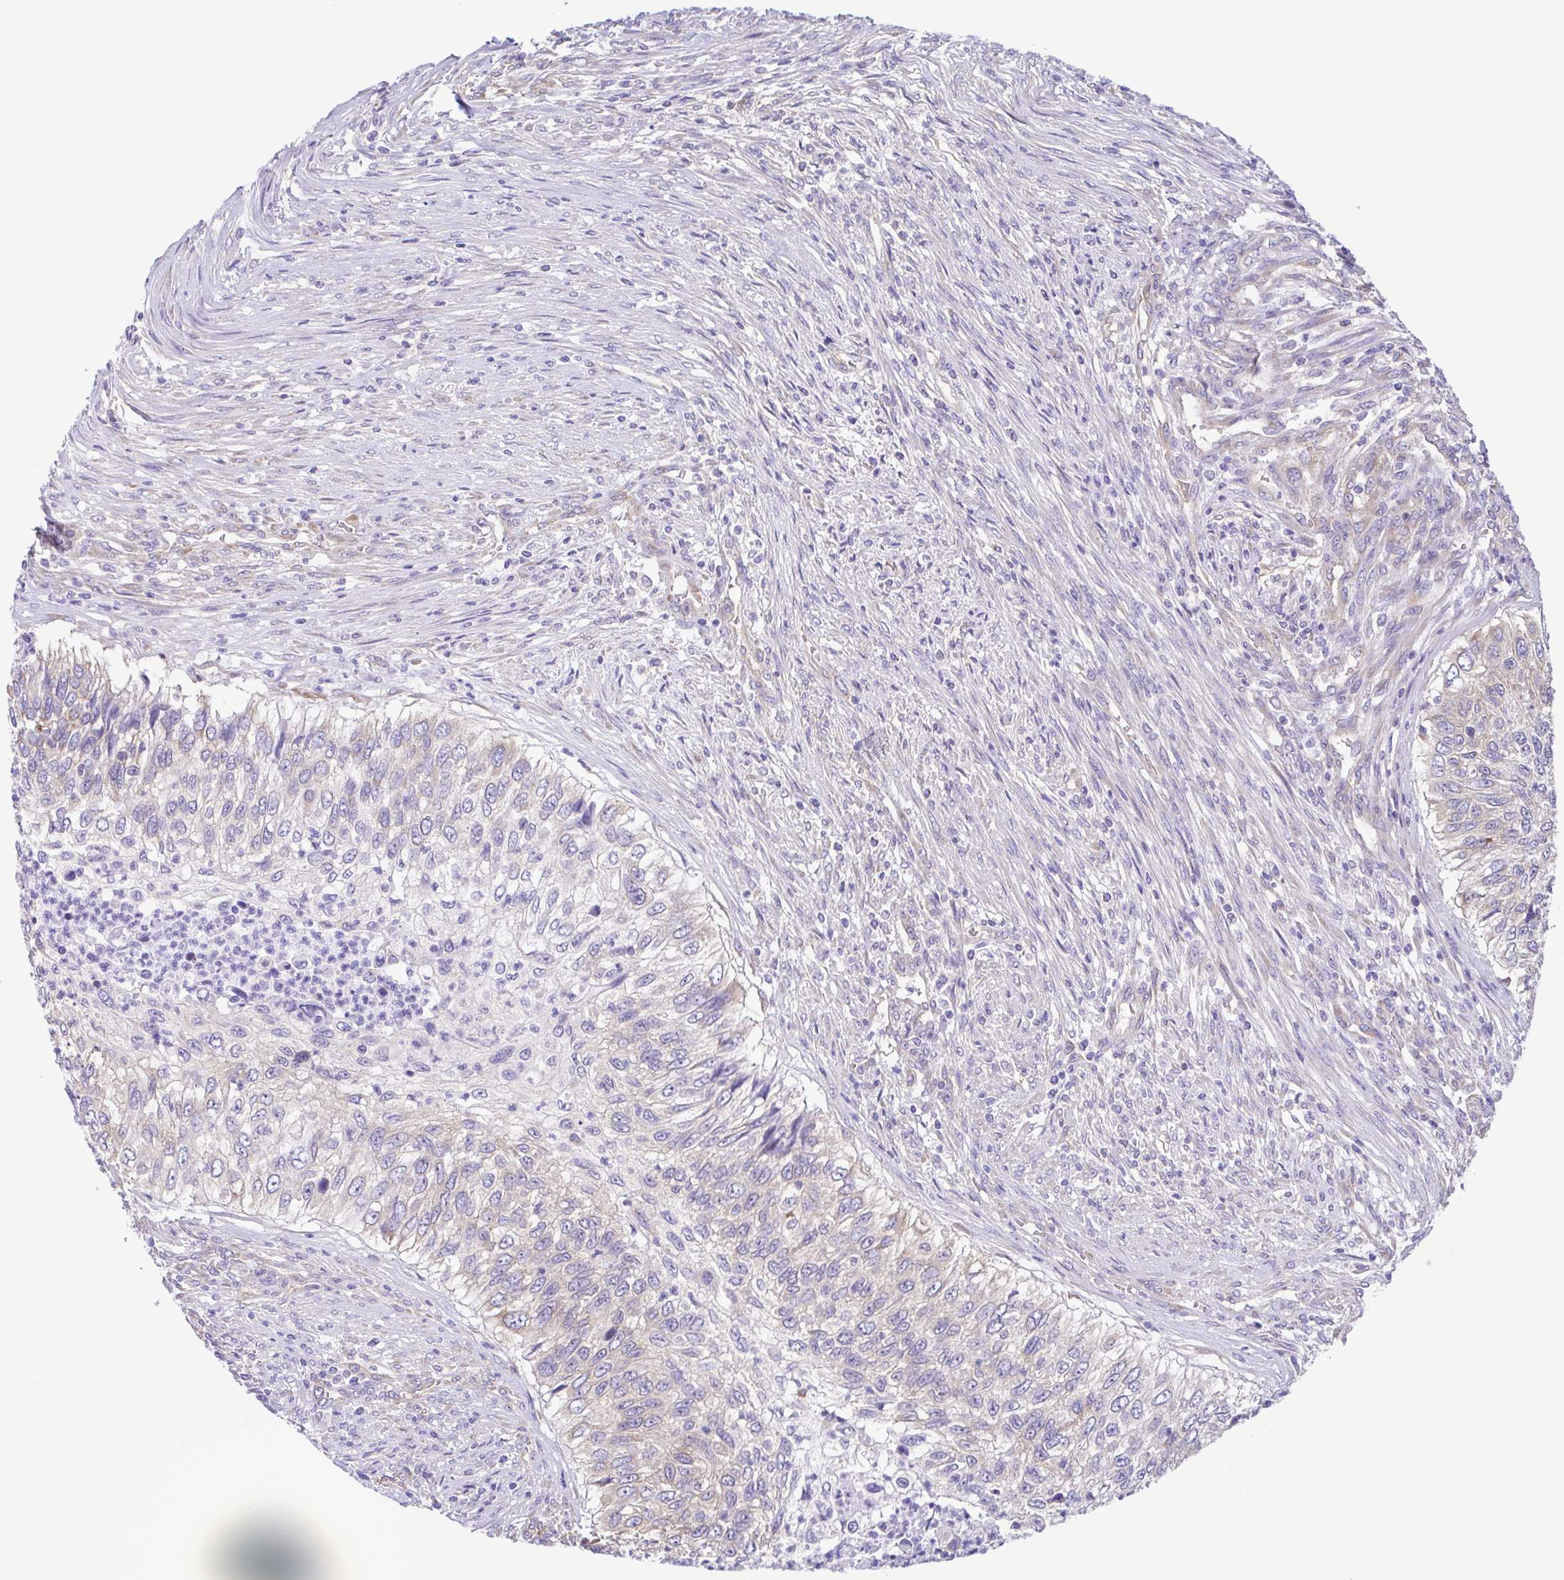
{"staining": {"intensity": "weak", "quantity": "<25%", "location": "cytoplasmic/membranous"}, "tissue": "urothelial cancer", "cell_type": "Tumor cells", "image_type": "cancer", "snomed": [{"axis": "morphology", "description": "Urothelial carcinoma, High grade"}, {"axis": "topography", "description": "Urinary bladder"}], "caption": "Urothelial cancer stained for a protein using immunohistochemistry (IHC) shows no staining tumor cells.", "gene": "TNNI3", "patient": {"sex": "female", "age": 60}}